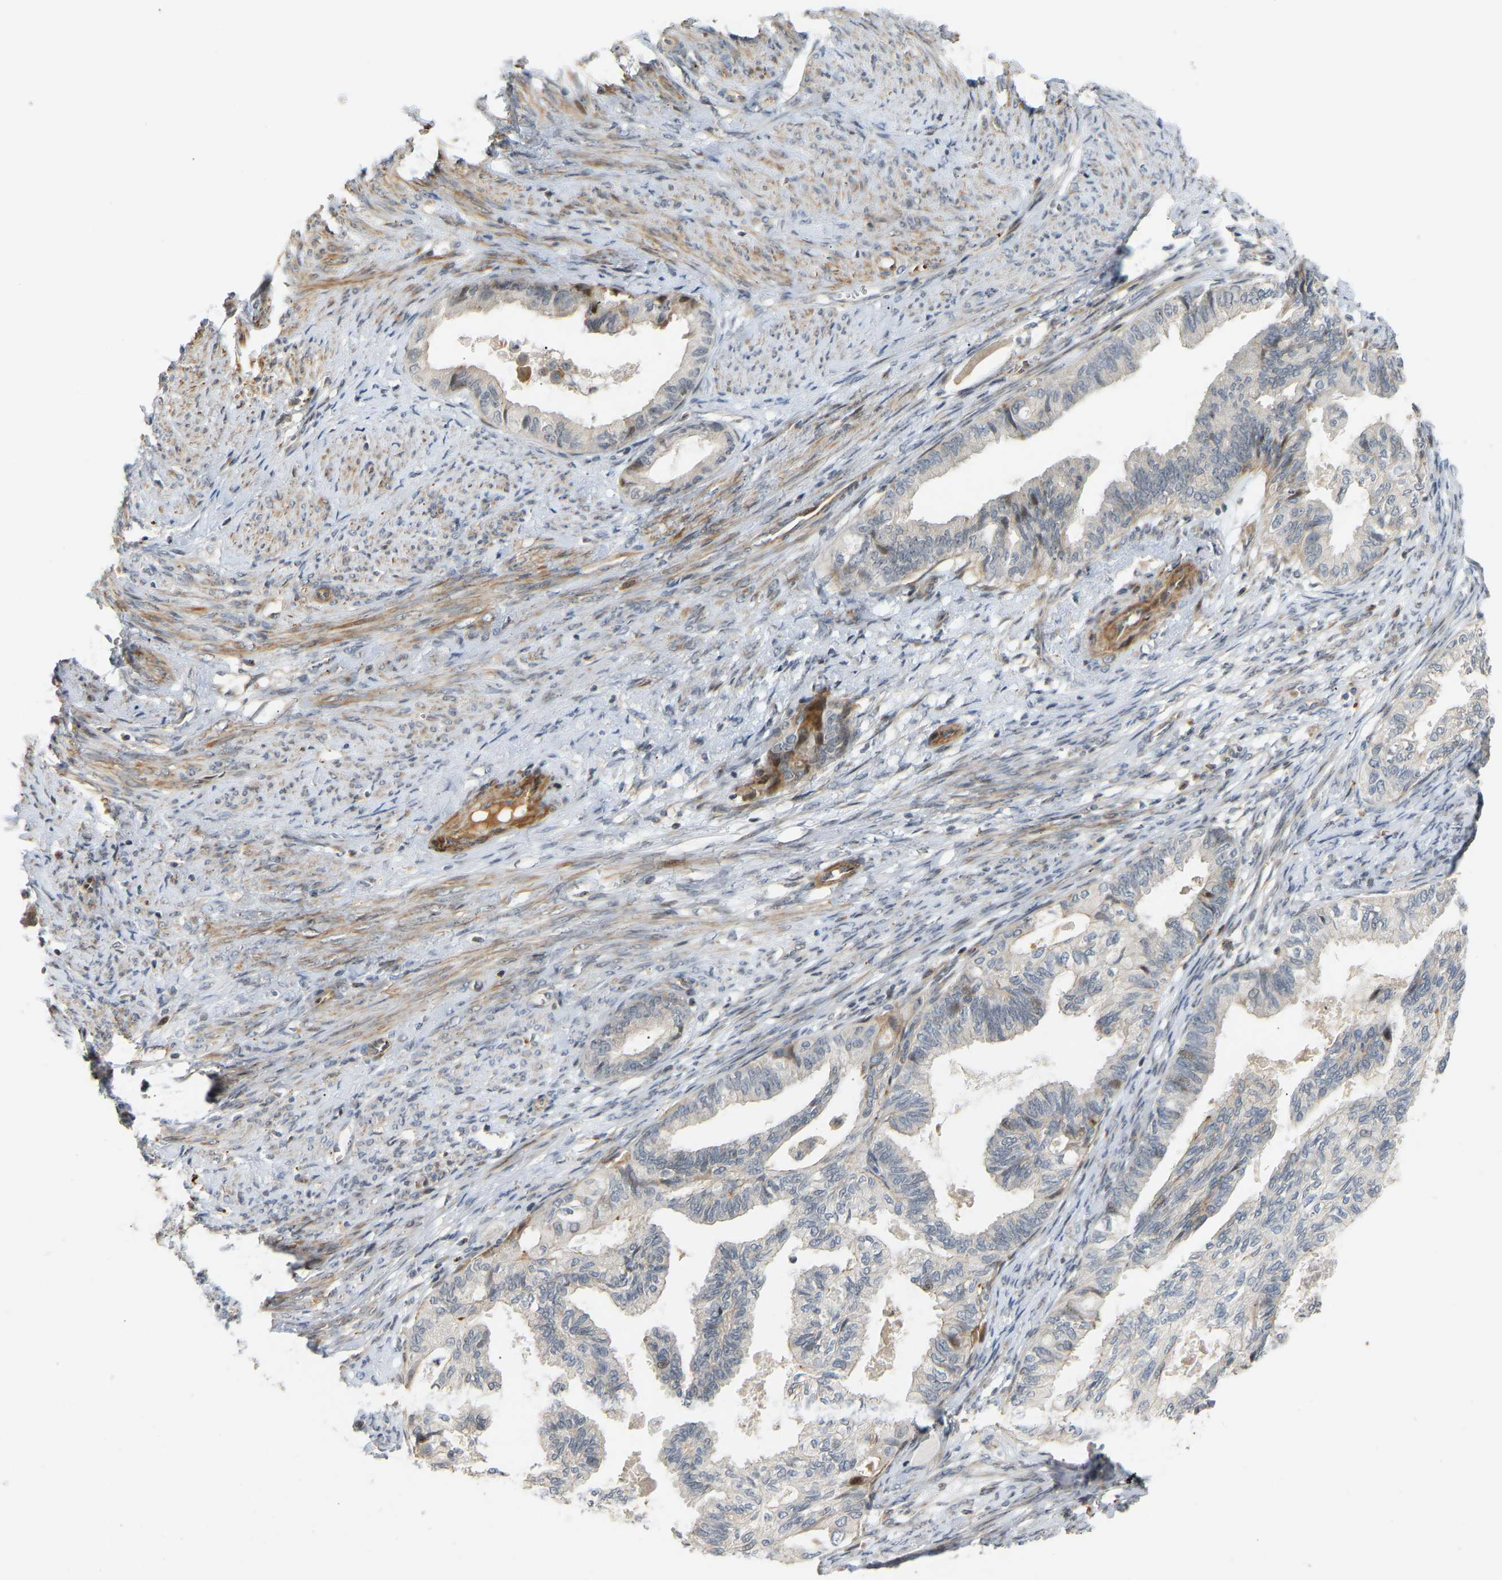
{"staining": {"intensity": "negative", "quantity": "none", "location": "none"}, "tissue": "cervical cancer", "cell_type": "Tumor cells", "image_type": "cancer", "snomed": [{"axis": "morphology", "description": "Normal tissue, NOS"}, {"axis": "morphology", "description": "Adenocarcinoma, NOS"}, {"axis": "topography", "description": "Cervix"}, {"axis": "topography", "description": "Endometrium"}], "caption": "Protein analysis of cervical cancer (adenocarcinoma) demonstrates no significant positivity in tumor cells.", "gene": "POGLUT2", "patient": {"sex": "female", "age": 86}}